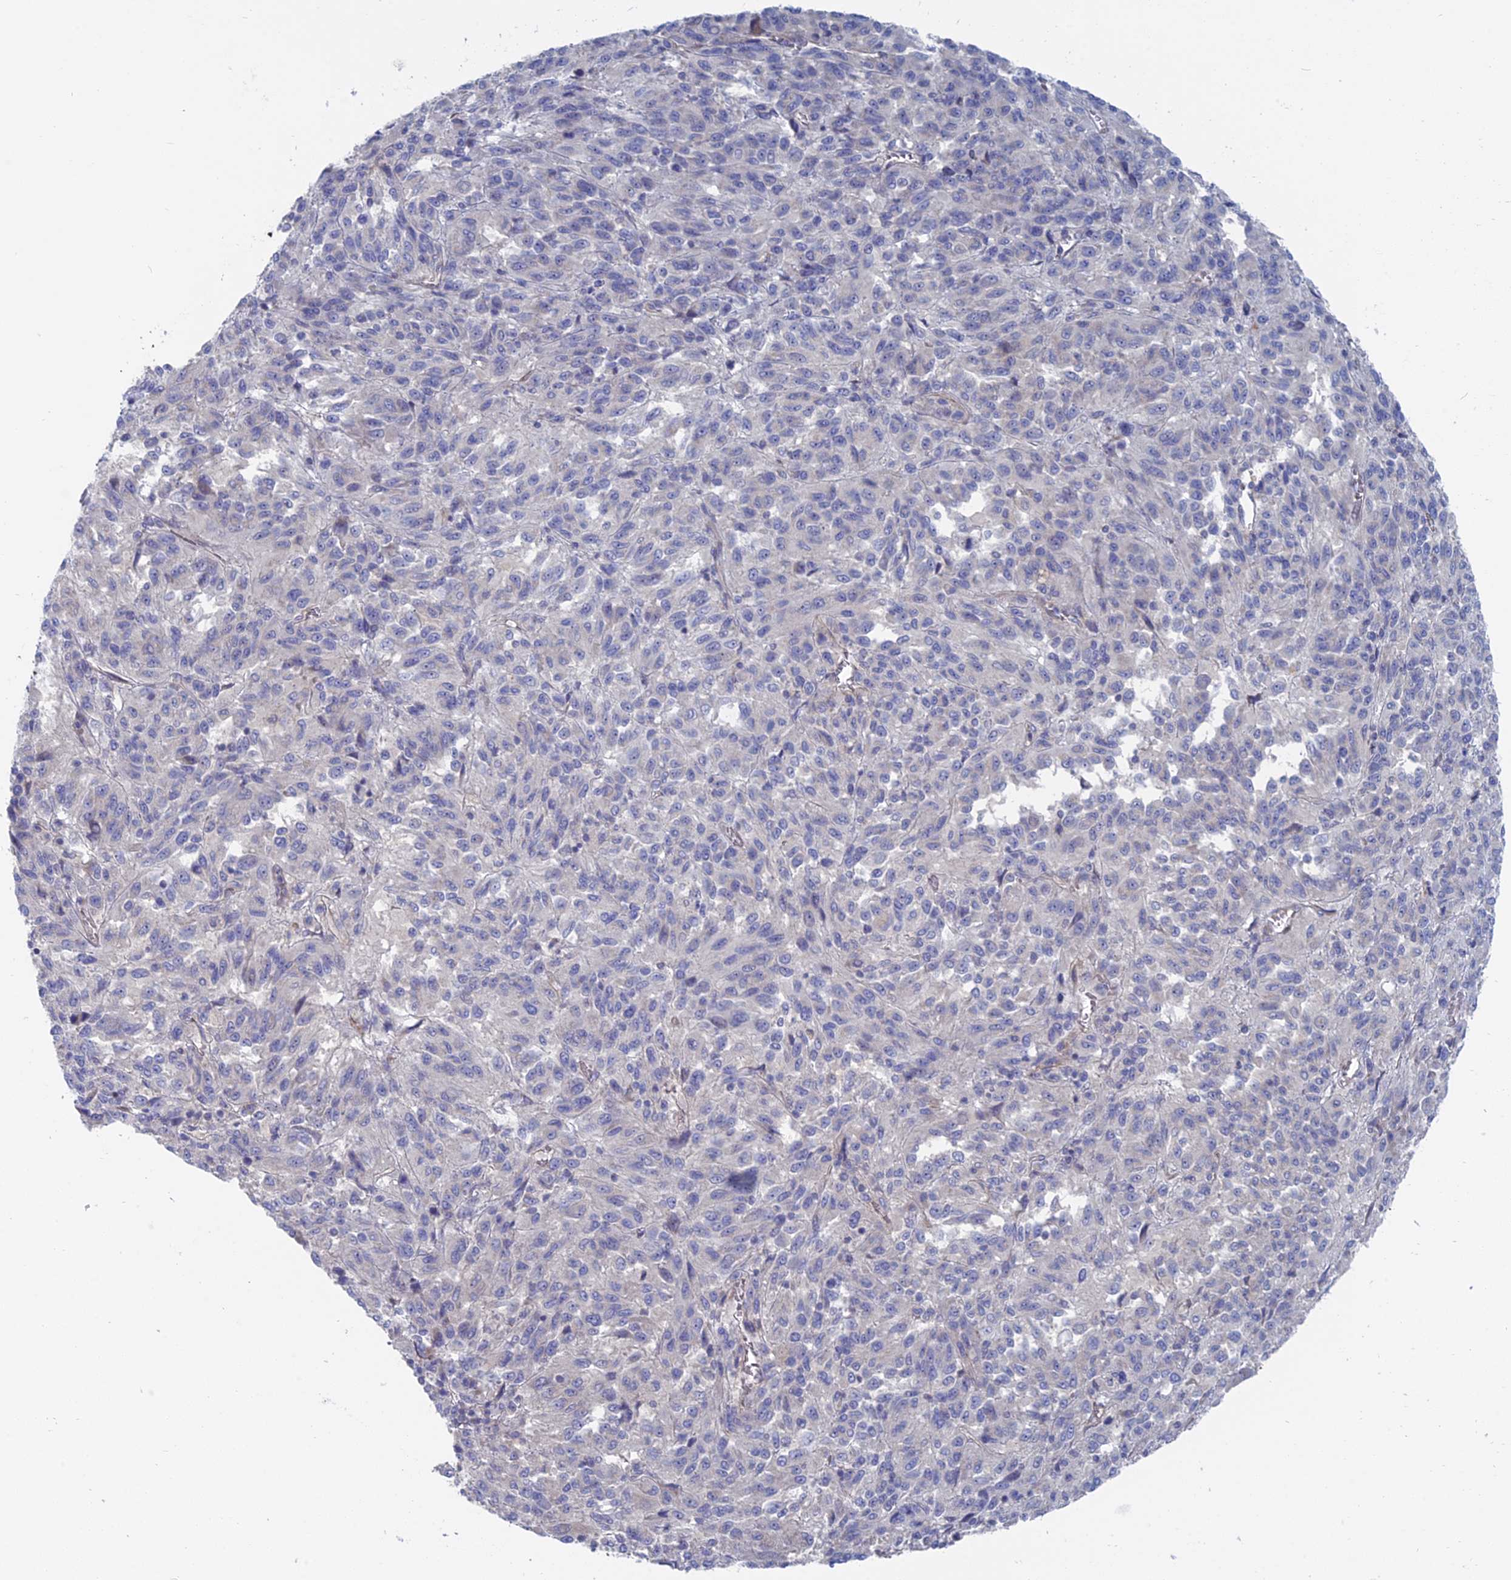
{"staining": {"intensity": "negative", "quantity": "none", "location": "none"}, "tissue": "melanoma", "cell_type": "Tumor cells", "image_type": "cancer", "snomed": [{"axis": "morphology", "description": "Malignant melanoma, Metastatic site"}, {"axis": "topography", "description": "Lung"}], "caption": "Immunohistochemical staining of human malignant melanoma (metastatic site) displays no significant expression in tumor cells. The staining was performed using DAB to visualize the protein expression in brown, while the nuclei were stained in blue with hematoxylin (Magnification: 20x).", "gene": "TBC1D30", "patient": {"sex": "male", "age": 64}}